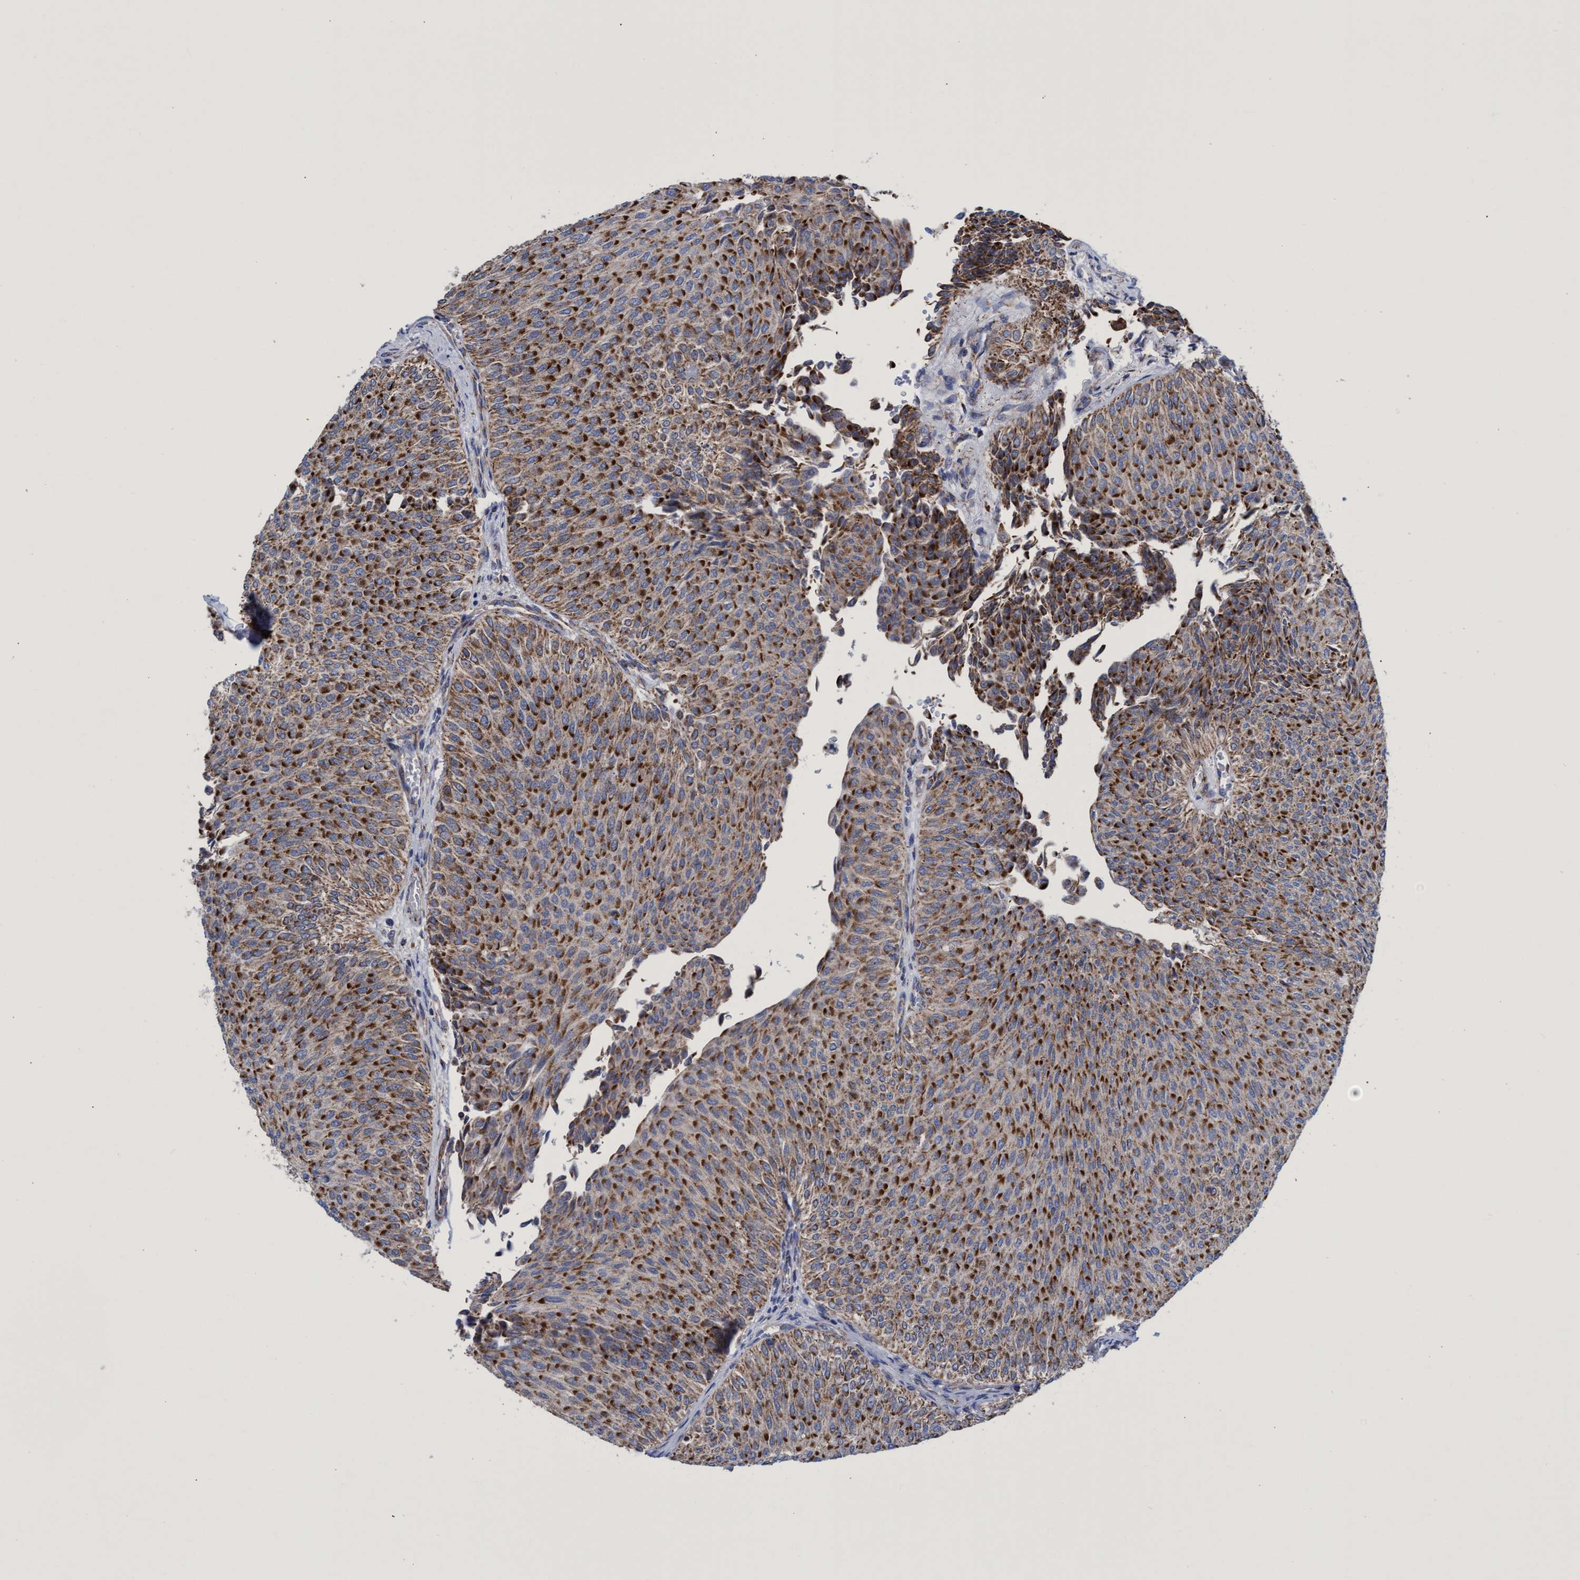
{"staining": {"intensity": "strong", "quantity": ">75%", "location": "cytoplasmic/membranous"}, "tissue": "urothelial cancer", "cell_type": "Tumor cells", "image_type": "cancer", "snomed": [{"axis": "morphology", "description": "Urothelial carcinoma, Low grade"}, {"axis": "topography", "description": "Urinary bladder"}], "caption": "DAB immunohistochemical staining of urothelial cancer exhibits strong cytoplasmic/membranous protein positivity in approximately >75% of tumor cells. Using DAB (3,3'-diaminobenzidine) (brown) and hematoxylin (blue) stains, captured at high magnification using brightfield microscopy.", "gene": "ZNF750", "patient": {"sex": "male", "age": 78}}